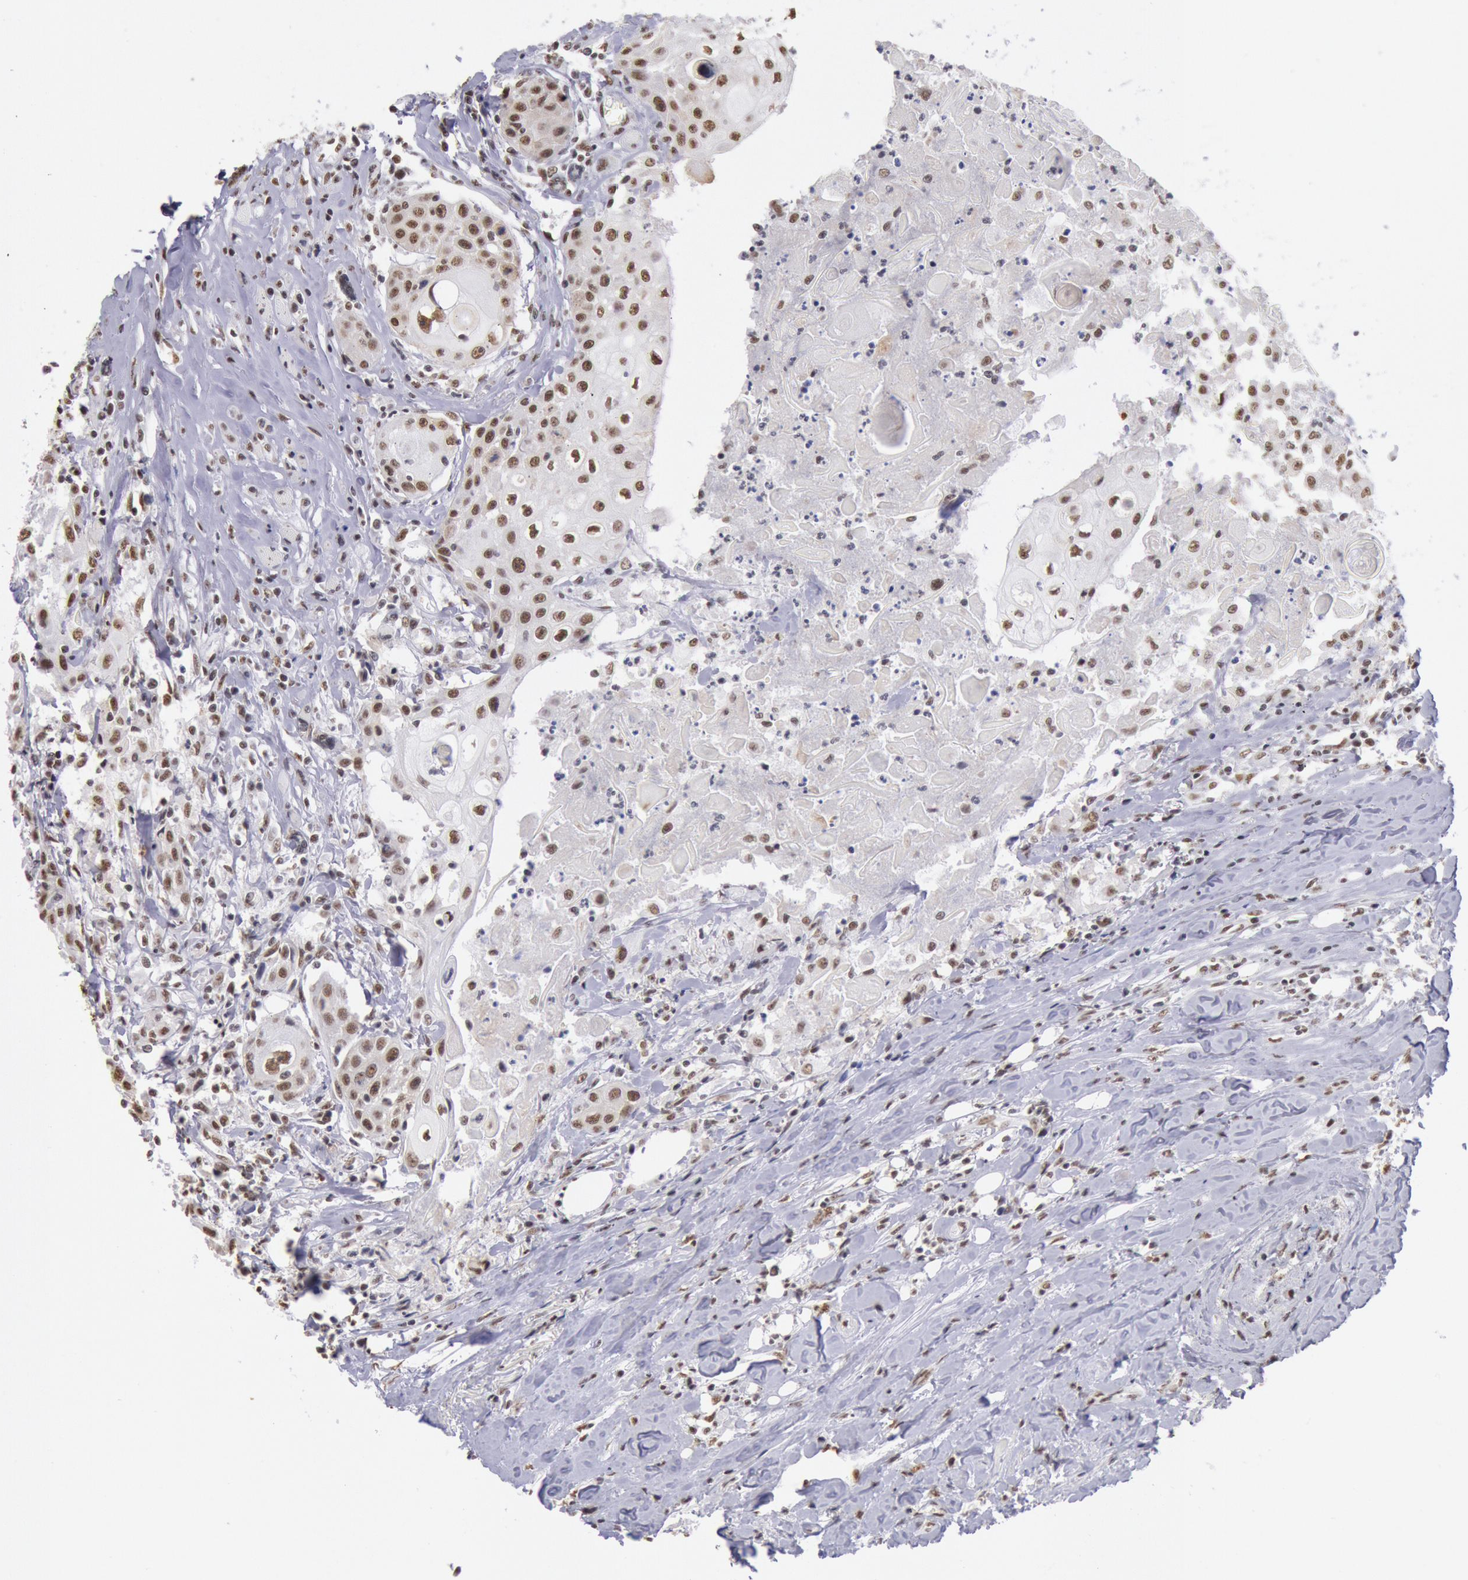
{"staining": {"intensity": "strong", "quantity": ">75%", "location": "cytoplasmic/membranous,nuclear"}, "tissue": "head and neck cancer", "cell_type": "Tumor cells", "image_type": "cancer", "snomed": [{"axis": "morphology", "description": "Squamous cell carcinoma, NOS"}, {"axis": "topography", "description": "Oral tissue"}, {"axis": "topography", "description": "Head-Neck"}], "caption": "IHC (DAB) staining of human squamous cell carcinoma (head and neck) exhibits strong cytoplasmic/membranous and nuclear protein expression in about >75% of tumor cells.", "gene": "SNRPD3", "patient": {"sex": "female", "age": 82}}